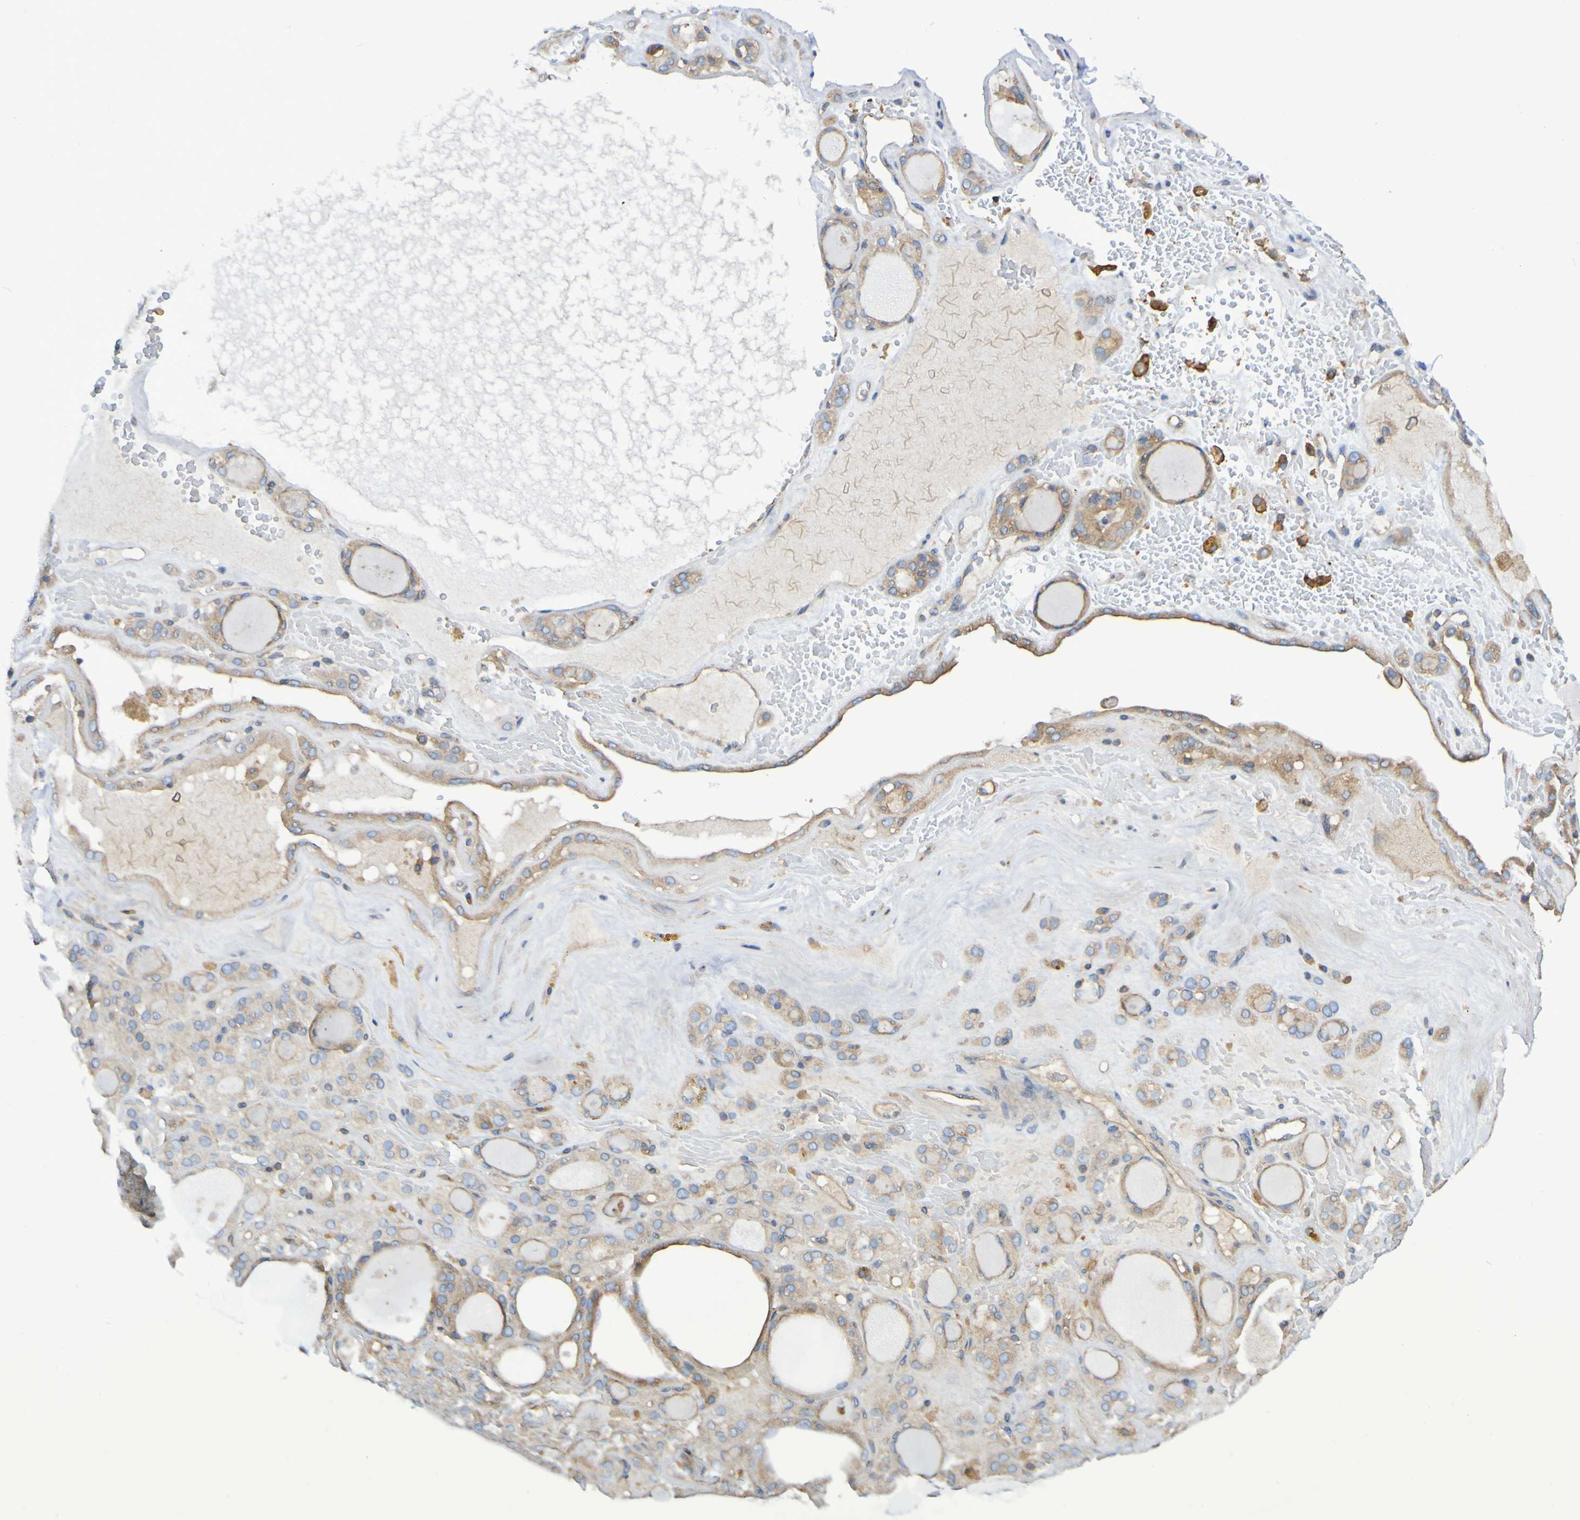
{"staining": {"intensity": "moderate", "quantity": ">75%", "location": "cytoplasmic/membranous"}, "tissue": "thyroid gland", "cell_type": "Glandular cells", "image_type": "normal", "snomed": [{"axis": "morphology", "description": "Normal tissue, NOS"}, {"axis": "morphology", "description": "Carcinoma, NOS"}, {"axis": "topography", "description": "Thyroid gland"}], "caption": "Thyroid gland stained with DAB (3,3'-diaminobenzidine) IHC demonstrates medium levels of moderate cytoplasmic/membranous positivity in approximately >75% of glandular cells. The staining was performed using DAB (3,3'-diaminobenzidine), with brown indicating positive protein expression. Nuclei are stained blue with hematoxylin.", "gene": "SYNJ1", "patient": {"sex": "female", "age": 86}}